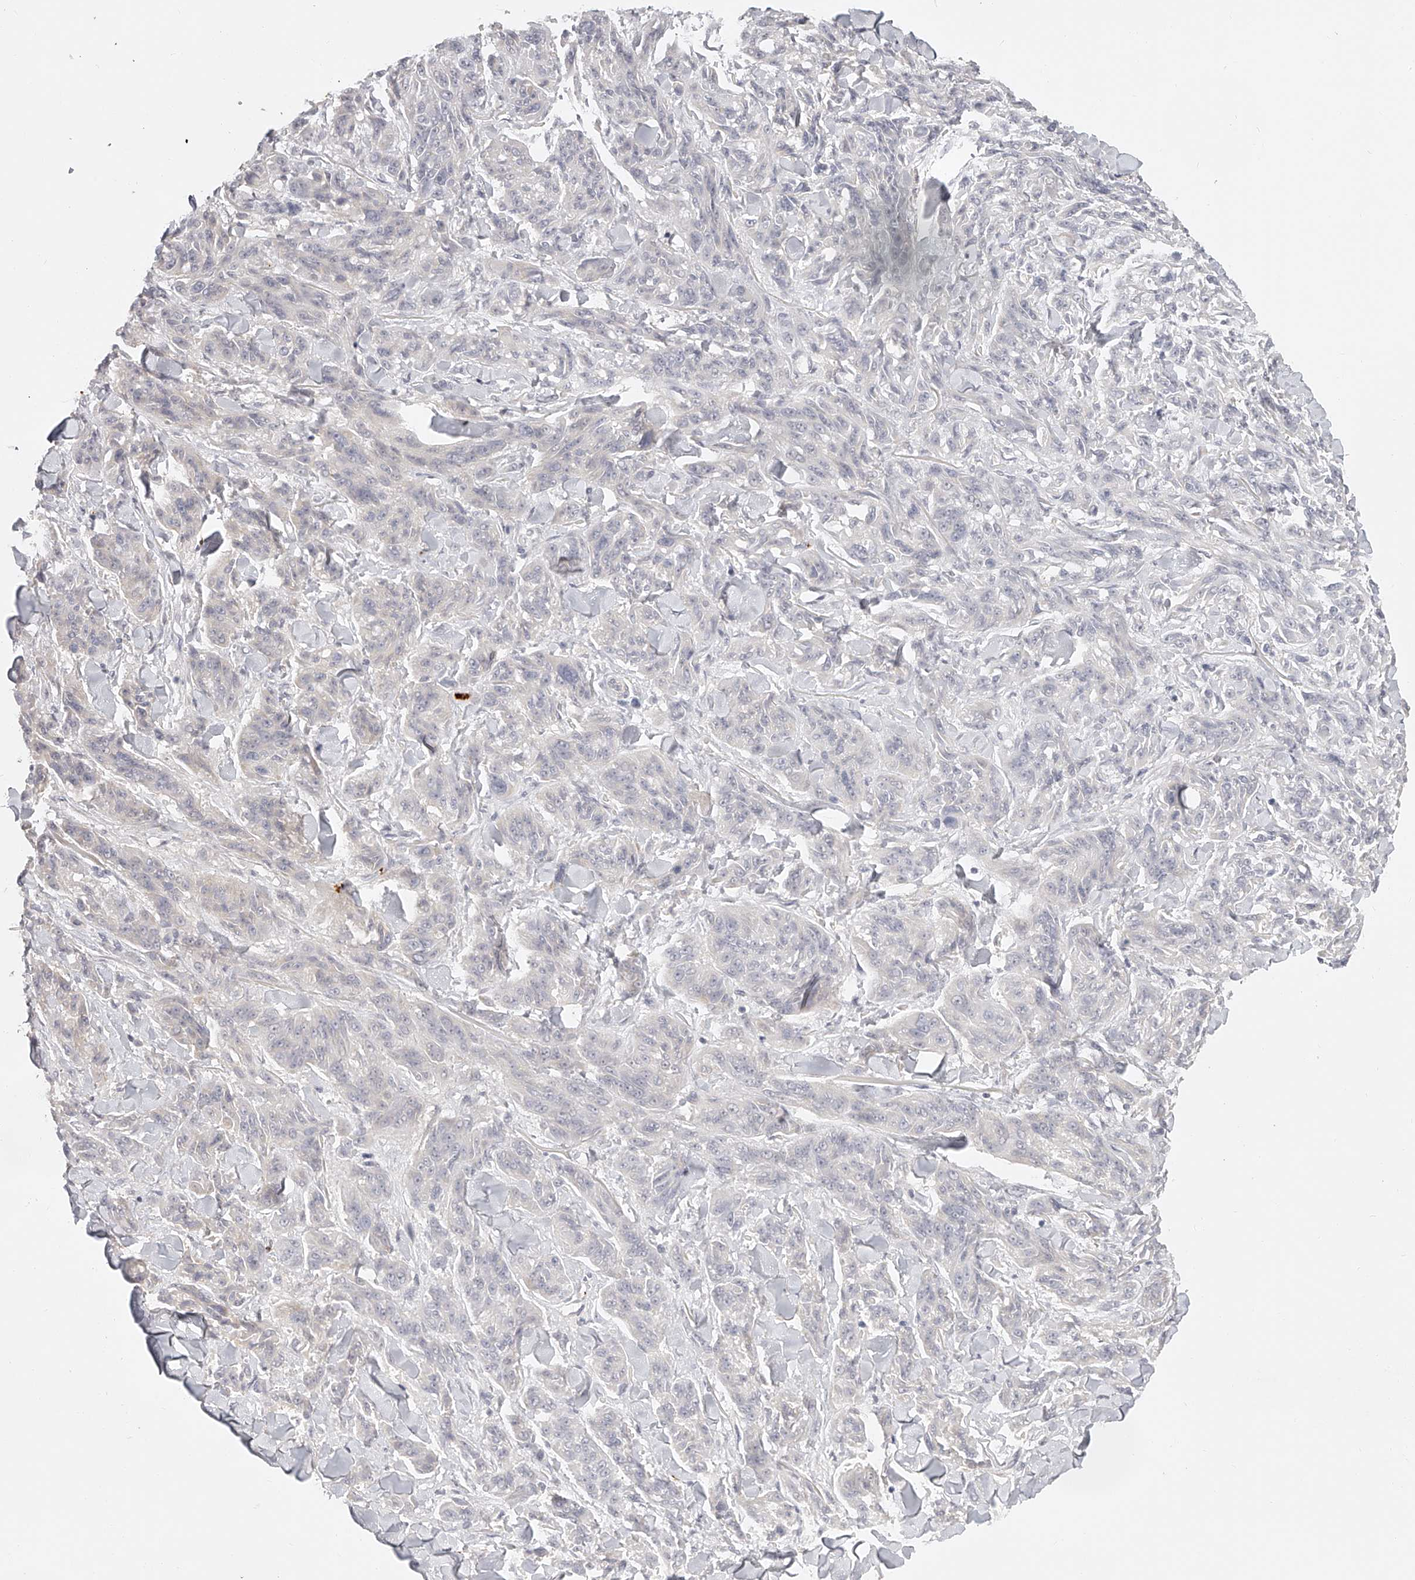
{"staining": {"intensity": "negative", "quantity": "none", "location": "none"}, "tissue": "melanoma", "cell_type": "Tumor cells", "image_type": "cancer", "snomed": [{"axis": "morphology", "description": "Malignant melanoma, NOS"}, {"axis": "topography", "description": "Skin"}], "caption": "There is no significant staining in tumor cells of malignant melanoma.", "gene": "ITGB3", "patient": {"sex": "male", "age": 53}}